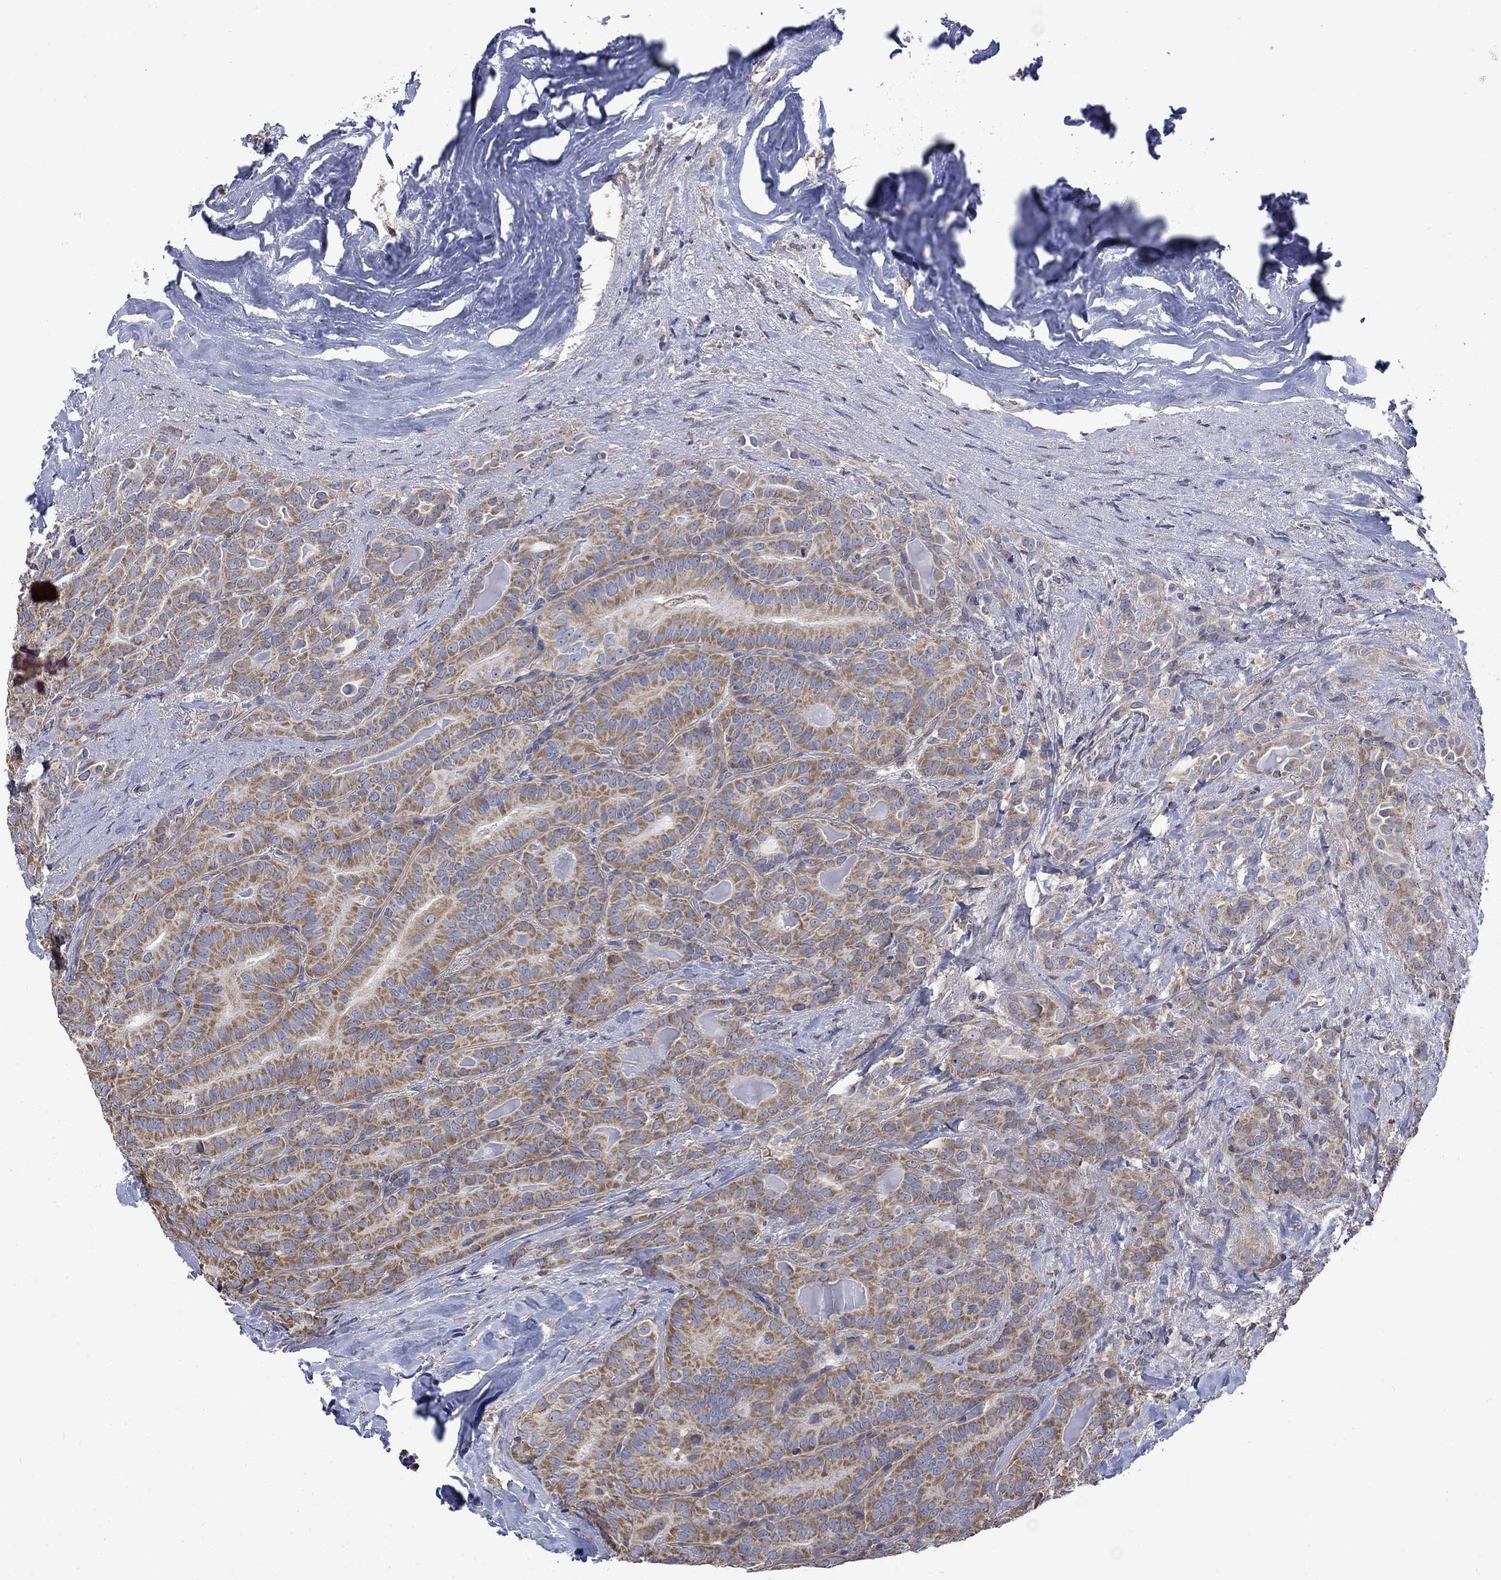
{"staining": {"intensity": "moderate", "quantity": "25%-75%", "location": "cytoplasmic/membranous"}, "tissue": "thyroid cancer", "cell_type": "Tumor cells", "image_type": "cancer", "snomed": [{"axis": "morphology", "description": "Papillary adenocarcinoma, NOS"}, {"axis": "topography", "description": "Thyroid gland"}], "caption": "Tumor cells reveal medium levels of moderate cytoplasmic/membranous staining in about 25%-75% of cells in thyroid cancer (papillary adenocarcinoma). The staining was performed using DAB (3,3'-diaminobenzidine), with brown indicating positive protein expression. Nuclei are stained blue with hematoxylin.", "gene": "CAMKK2", "patient": {"sex": "male", "age": 61}}